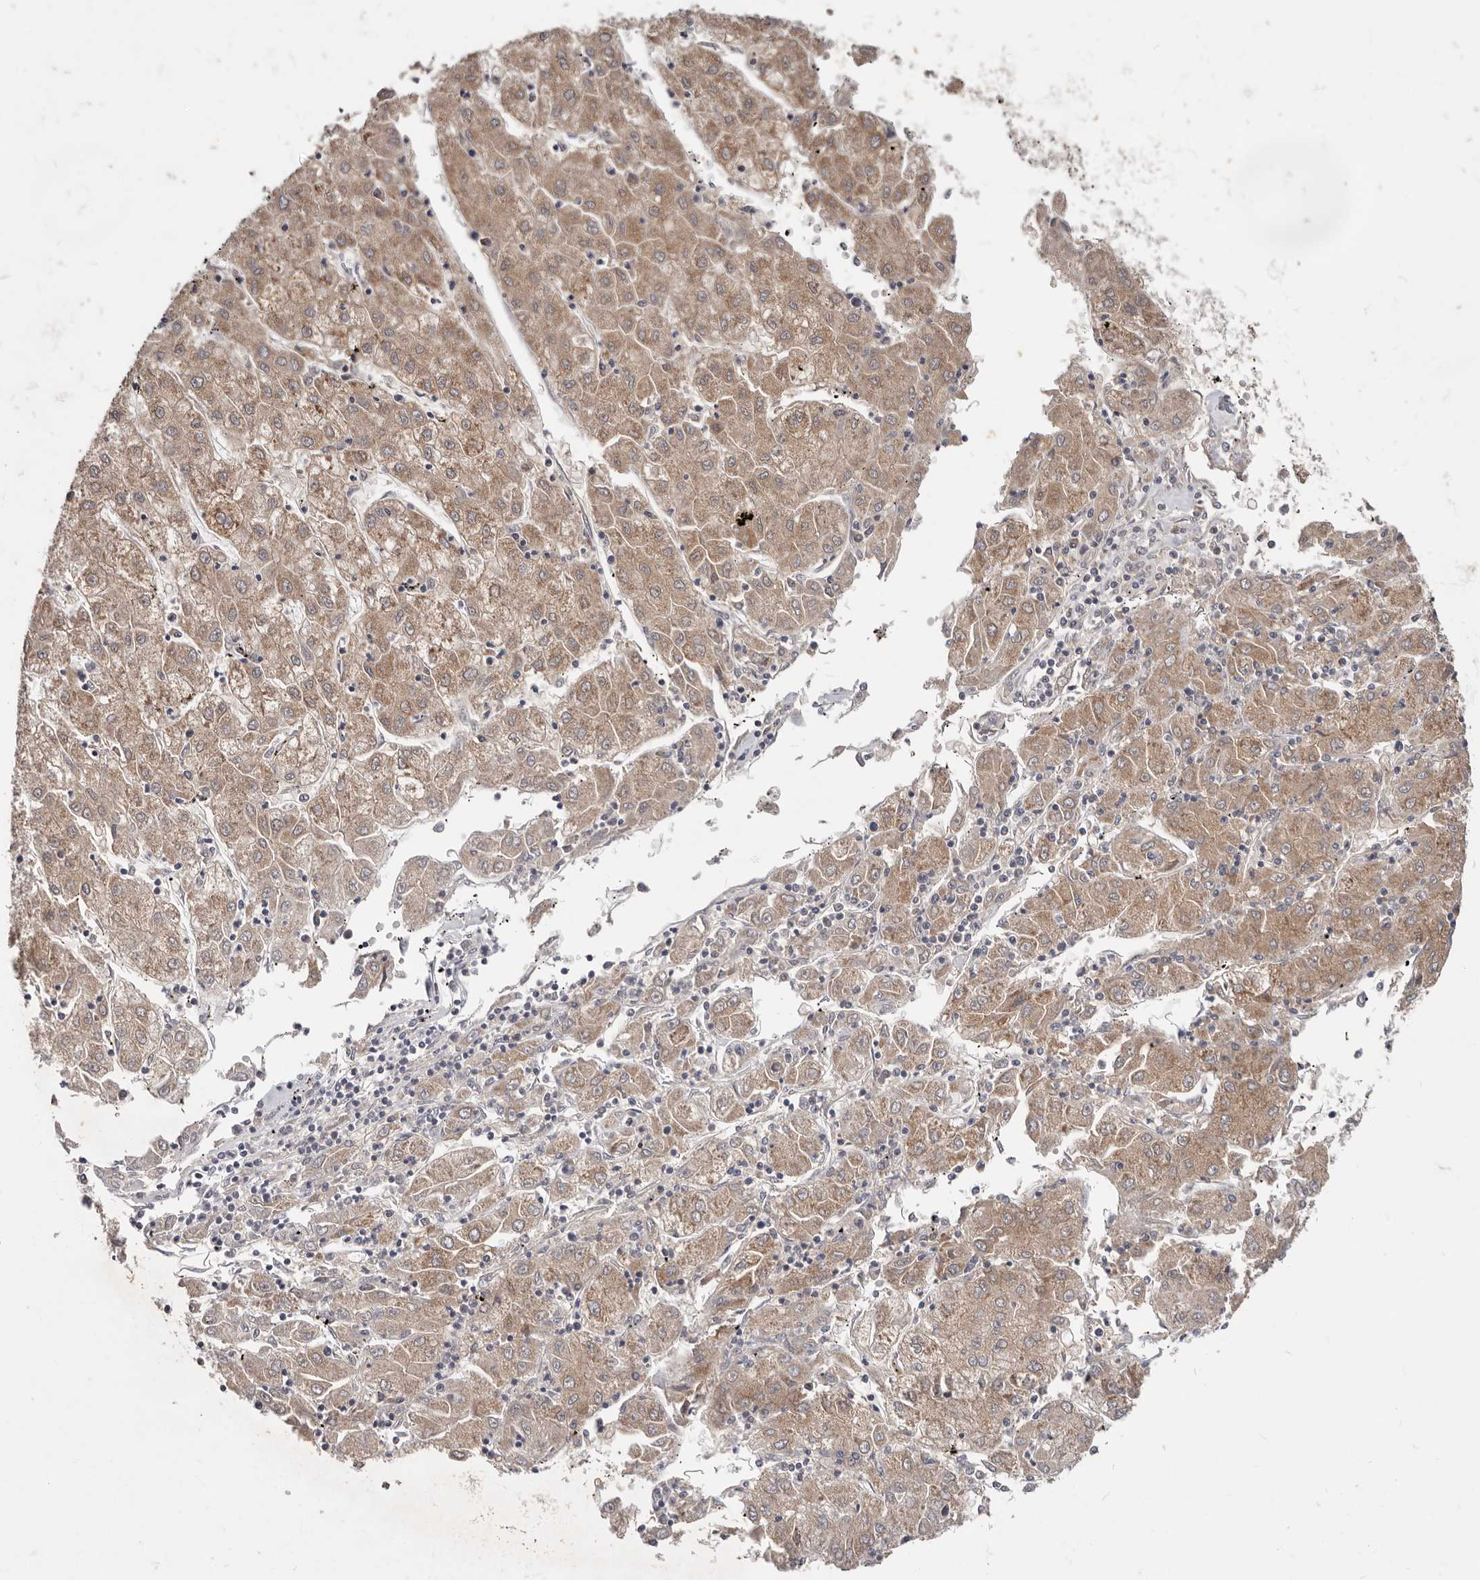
{"staining": {"intensity": "moderate", "quantity": ">75%", "location": "cytoplasmic/membranous"}, "tissue": "liver cancer", "cell_type": "Tumor cells", "image_type": "cancer", "snomed": [{"axis": "morphology", "description": "Carcinoma, Hepatocellular, NOS"}, {"axis": "topography", "description": "Liver"}], "caption": "A brown stain shows moderate cytoplasmic/membranous expression of a protein in liver cancer (hepatocellular carcinoma) tumor cells.", "gene": "LRP6", "patient": {"sex": "male", "age": 72}}